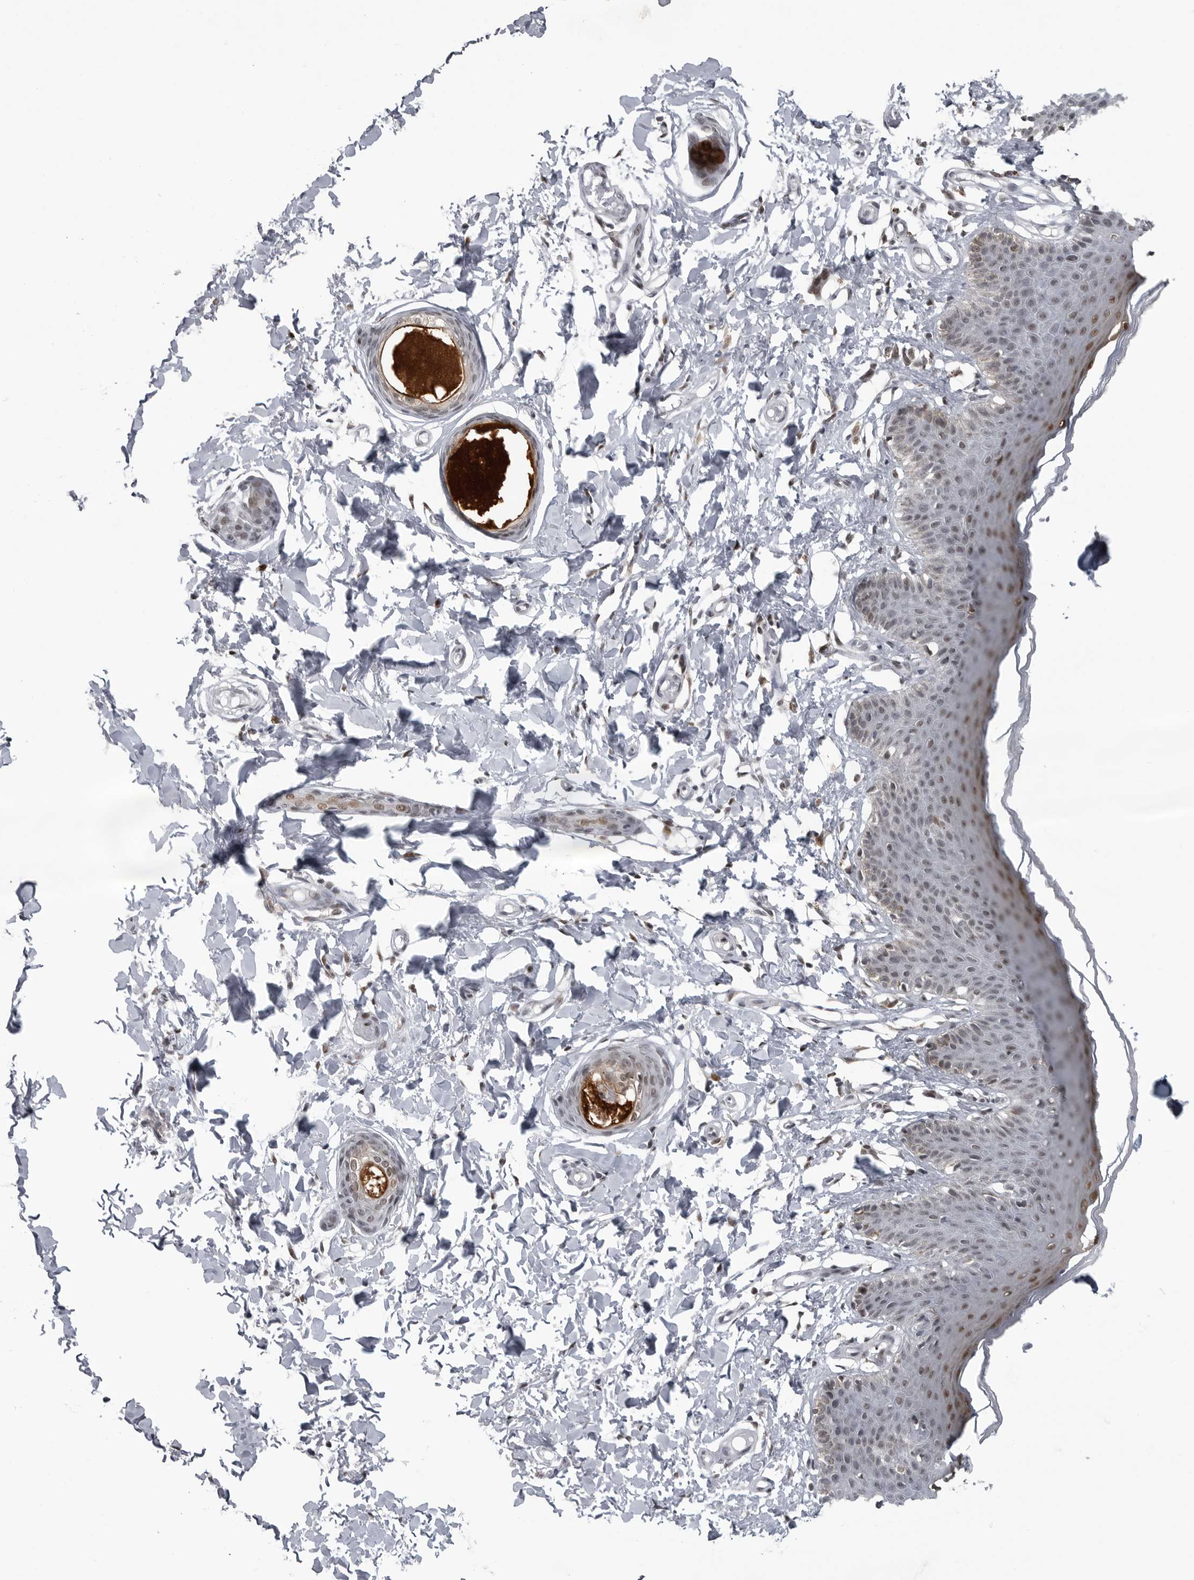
{"staining": {"intensity": "weak", "quantity": "25%-75%", "location": "nuclear"}, "tissue": "skin", "cell_type": "Epidermal cells", "image_type": "normal", "snomed": [{"axis": "morphology", "description": "Normal tissue, NOS"}, {"axis": "topography", "description": "Vulva"}], "caption": "DAB immunohistochemical staining of unremarkable human skin reveals weak nuclear protein positivity in approximately 25%-75% of epidermal cells.", "gene": "C8orf58", "patient": {"sex": "female", "age": 66}}